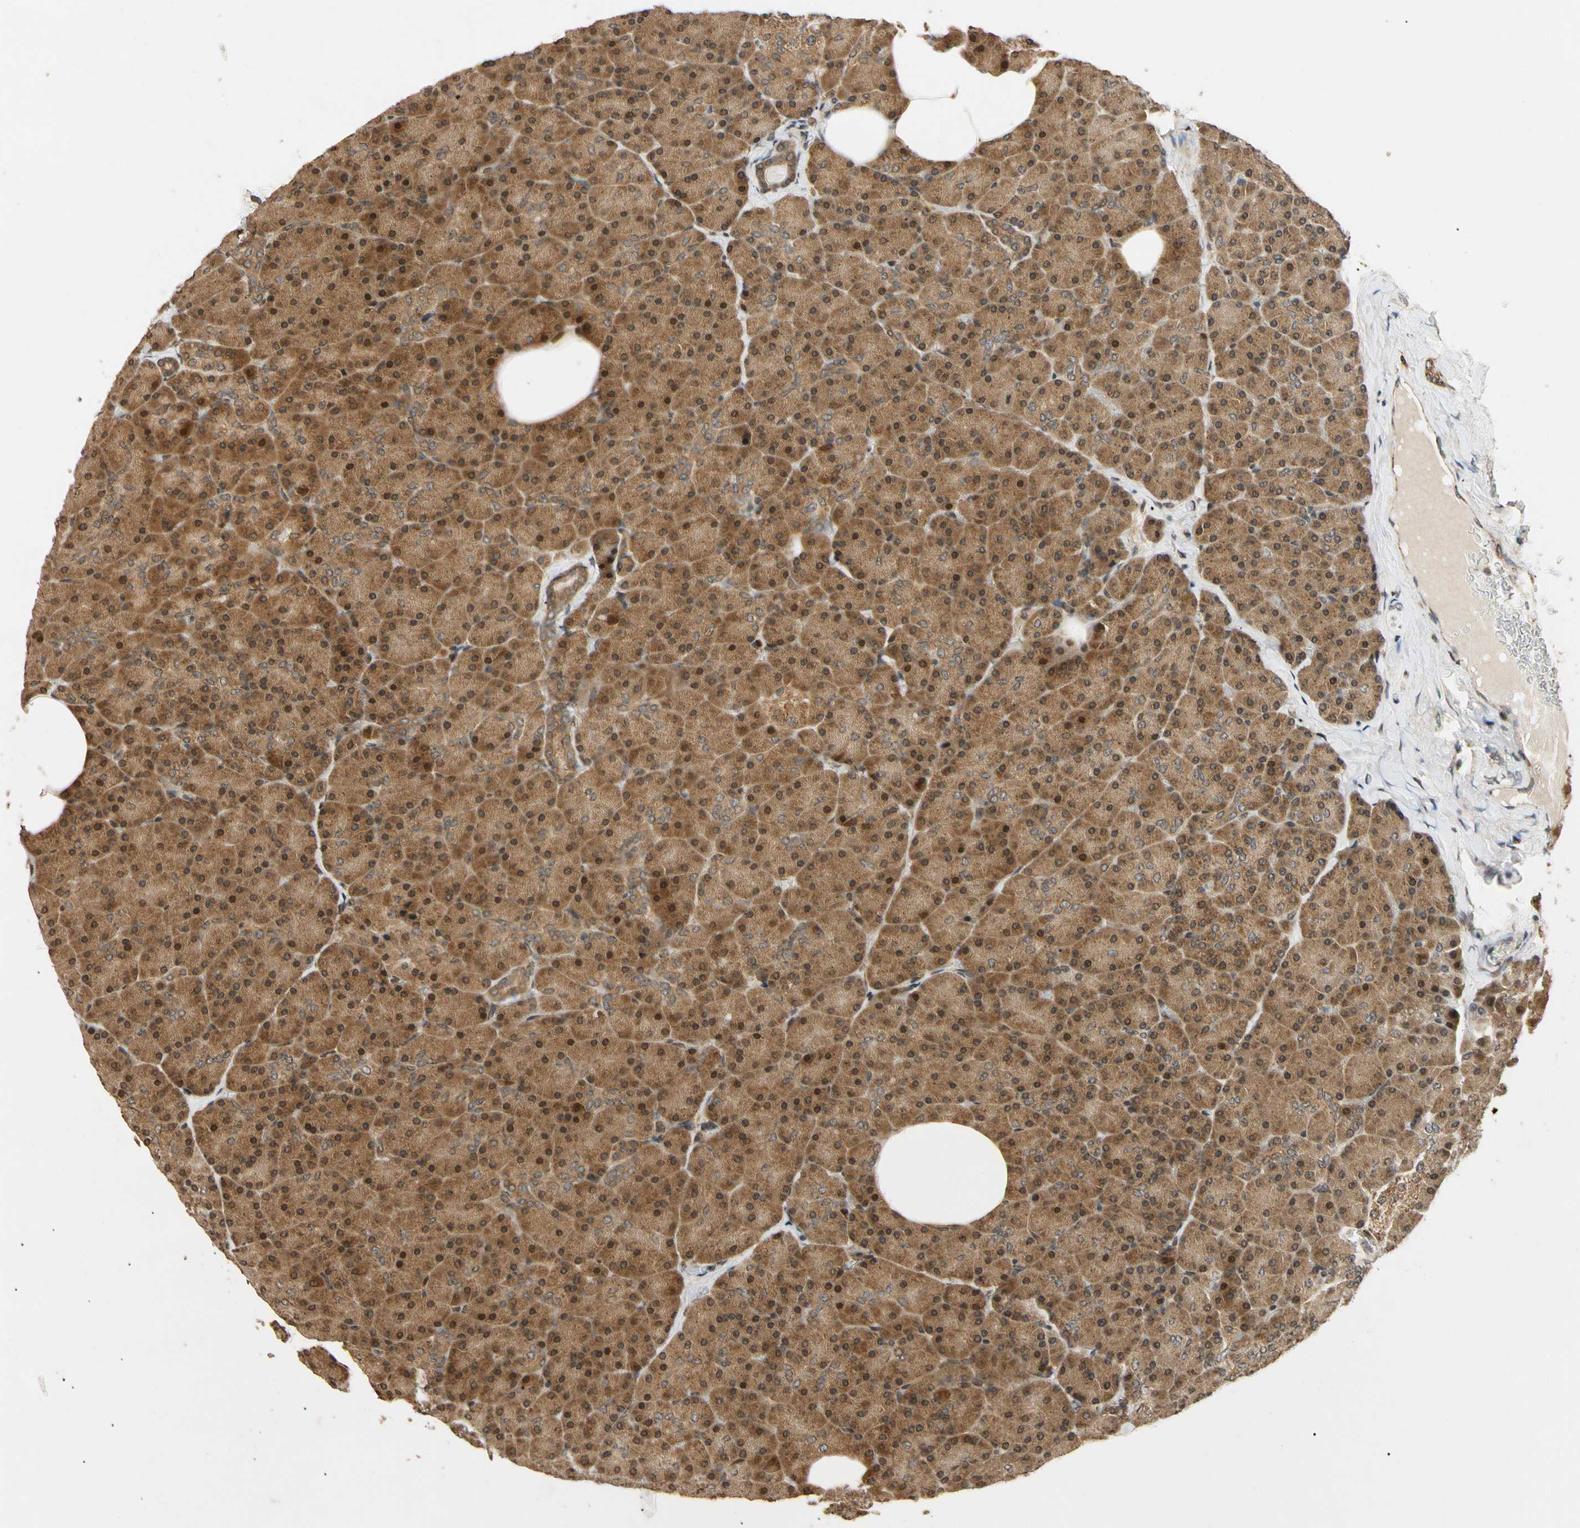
{"staining": {"intensity": "strong", "quantity": ">75%", "location": "cytoplasmic/membranous,nuclear"}, "tissue": "pancreas", "cell_type": "Exocrine glandular cells", "image_type": "normal", "snomed": [{"axis": "morphology", "description": "Normal tissue, NOS"}, {"axis": "topography", "description": "Pancreas"}], "caption": "A high-resolution image shows immunohistochemistry (IHC) staining of benign pancreas, which exhibits strong cytoplasmic/membranous,nuclear positivity in approximately >75% of exocrine glandular cells. (Stains: DAB in brown, nuclei in blue, Microscopy: brightfield microscopy at high magnification).", "gene": "MRPS22", "patient": {"sex": "female", "age": 35}}